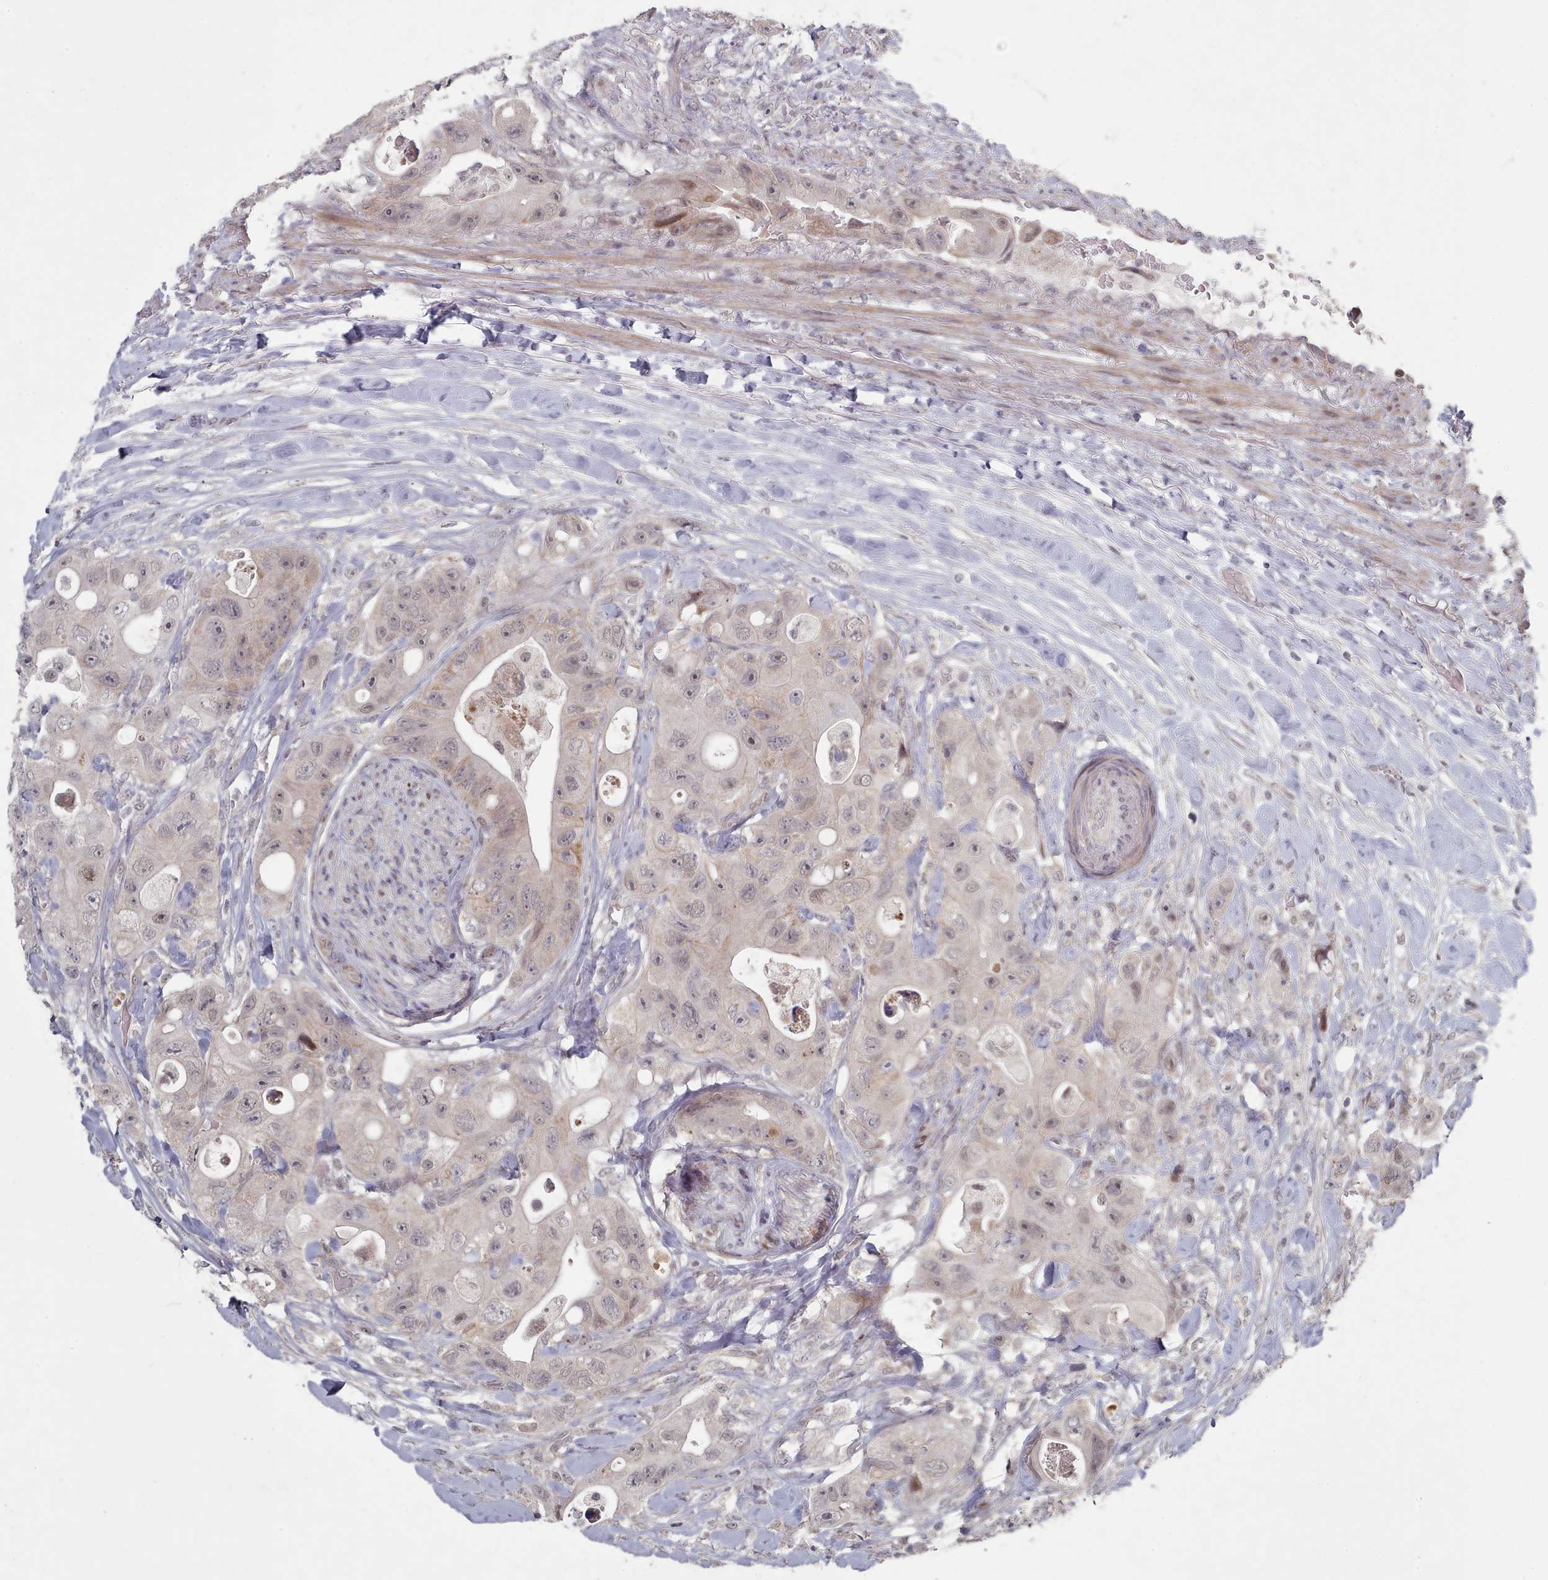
{"staining": {"intensity": "weak", "quantity": "<25%", "location": "nuclear"}, "tissue": "colorectal cancer", "cell_type": "Tumor cells", "image_type": "cancer", "snomed": [{"axis": "morphology", "description": "Adenocarcinoma, NOS"}, {"axis": "topography", "description": "Colon"}], "caption": "This is an immunohistochemistry (IHC) micrograph of colorectal adenocarcinoma. There is no positivity in tumor cells.", "gene": "CPSF4", "patient": {"sex": "female", "age": 46}}